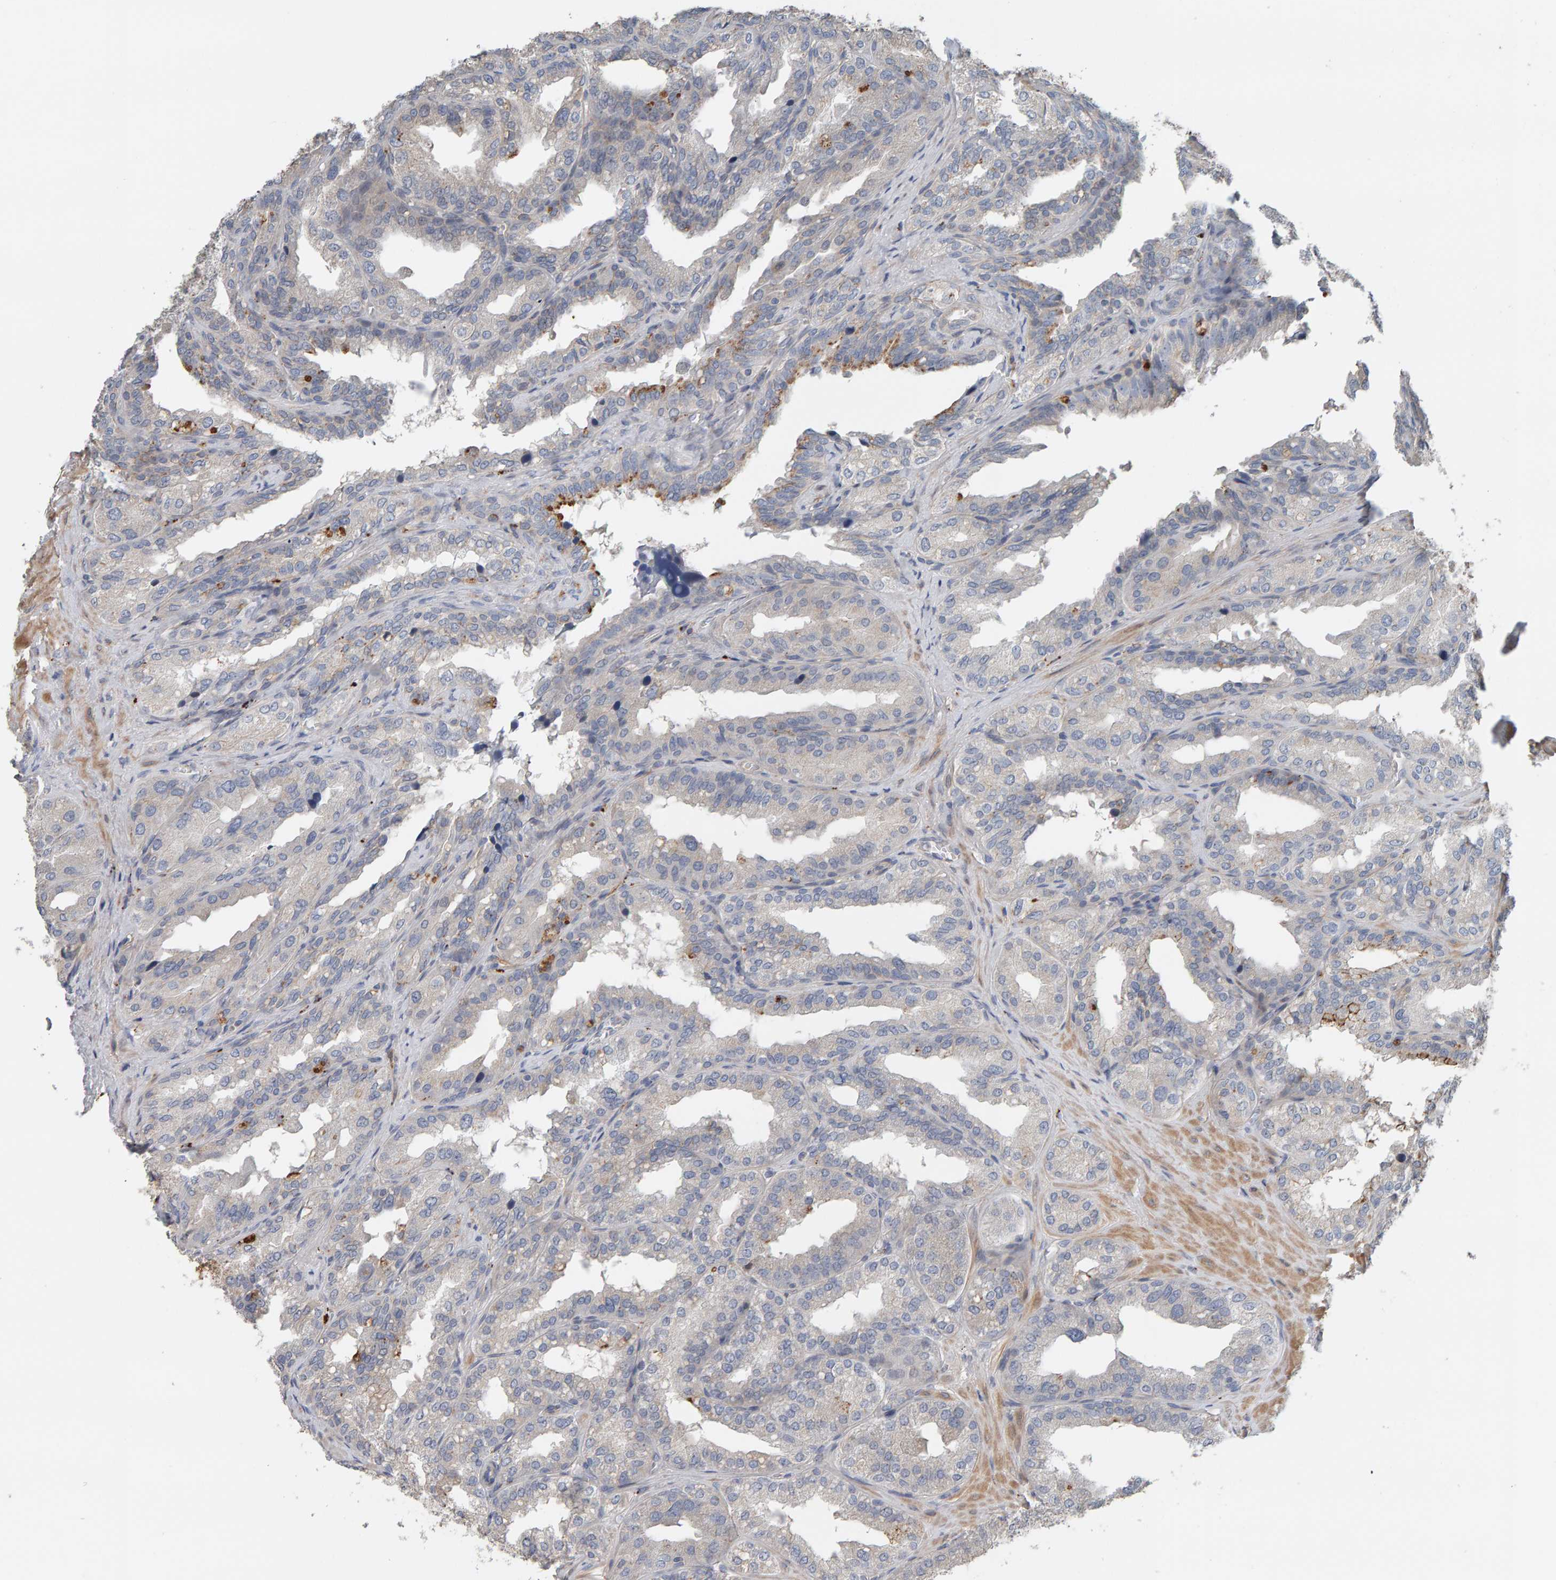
{"staining": {"intensity": "moderate", "quantity": "<25%", "location": "cytoplasmic/membranous"}, "tissue": "seminal vesicle", "cell_type": "Glandular cells", "image_type": "normal", "snomed": [{"axis": "morphology", "description": "Normal tissue, NOS"}, {"axis": "topography", "description": "Prostate"}, {"axis": "topography", "description": "Seminal veicle"}], "caption": "Protein expression analysis of normal human seminal vesicle reveals moderate cytoplasmic/membranous expression in about <25% of glandular cells. The staining was performed using DAB (3,3'-diaminobenzidine) to visualize the protein expression in brown, while the nuclei were stained in blue with hematoxylin (Magnification: 20x).", "gene": "IPPK", "patient": {"sex": "male", "age": 51}}